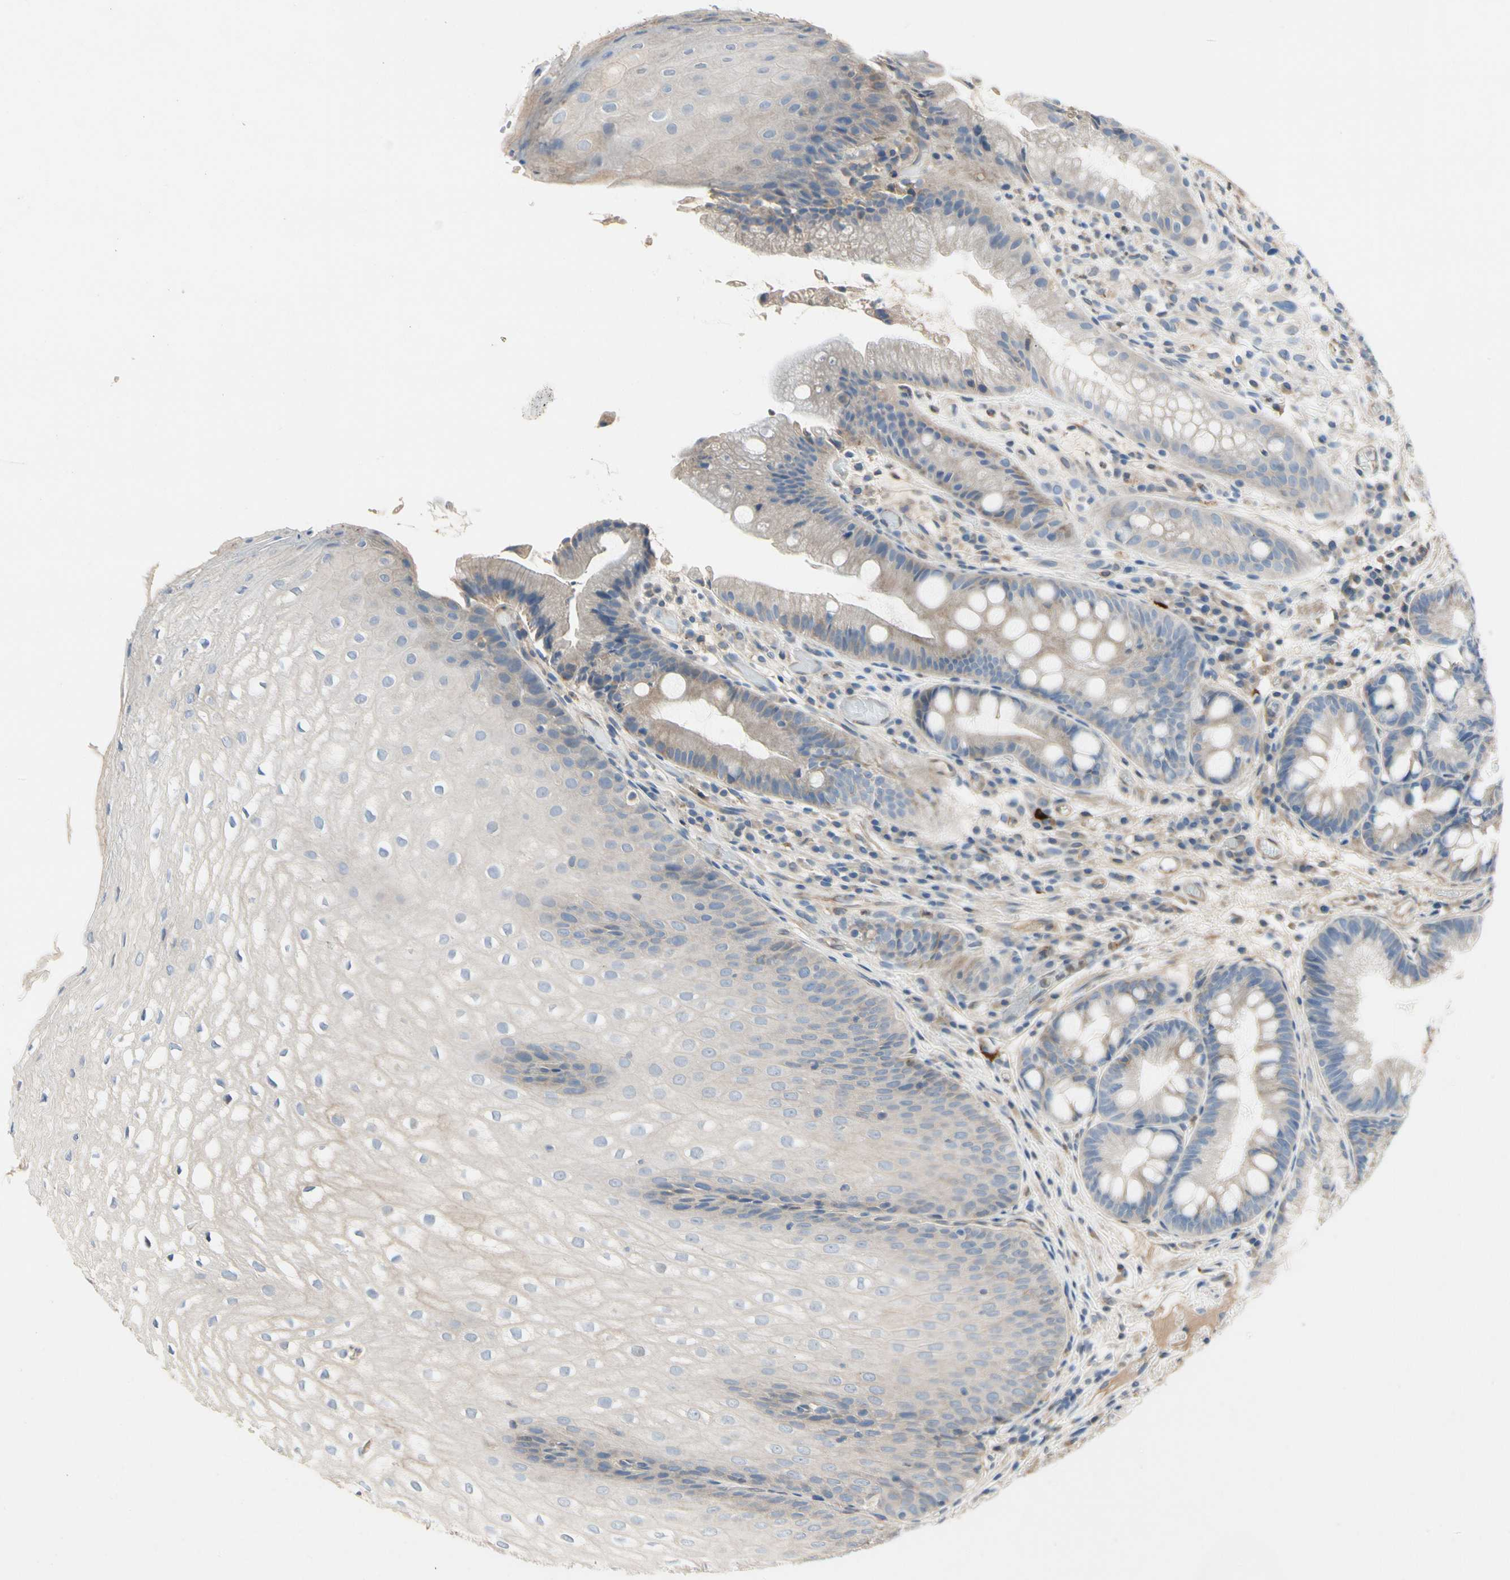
{"staining": {"intensity": "moderate", "quantity": "<25%", "location": "cytoplasmic/membranous"}, "tissue": "stomach", "cell_type": "Glandular cells", "image_type": "normal", "snomed": [{"axis": "morphology", "description": "Normal tissue, NOS"}, {"axis": "topography", "description": "Stomach, upper"}], "caption": "A low amount of moderate cytoplasmic/membranous staining is appreciated in approximately <25% of glandular cells in normal stomach. (Brightfield microscopy of DAB IHC at high magnification).", "gene": "CRTAC1", "patient": {"sex": "male", "age": 72}}